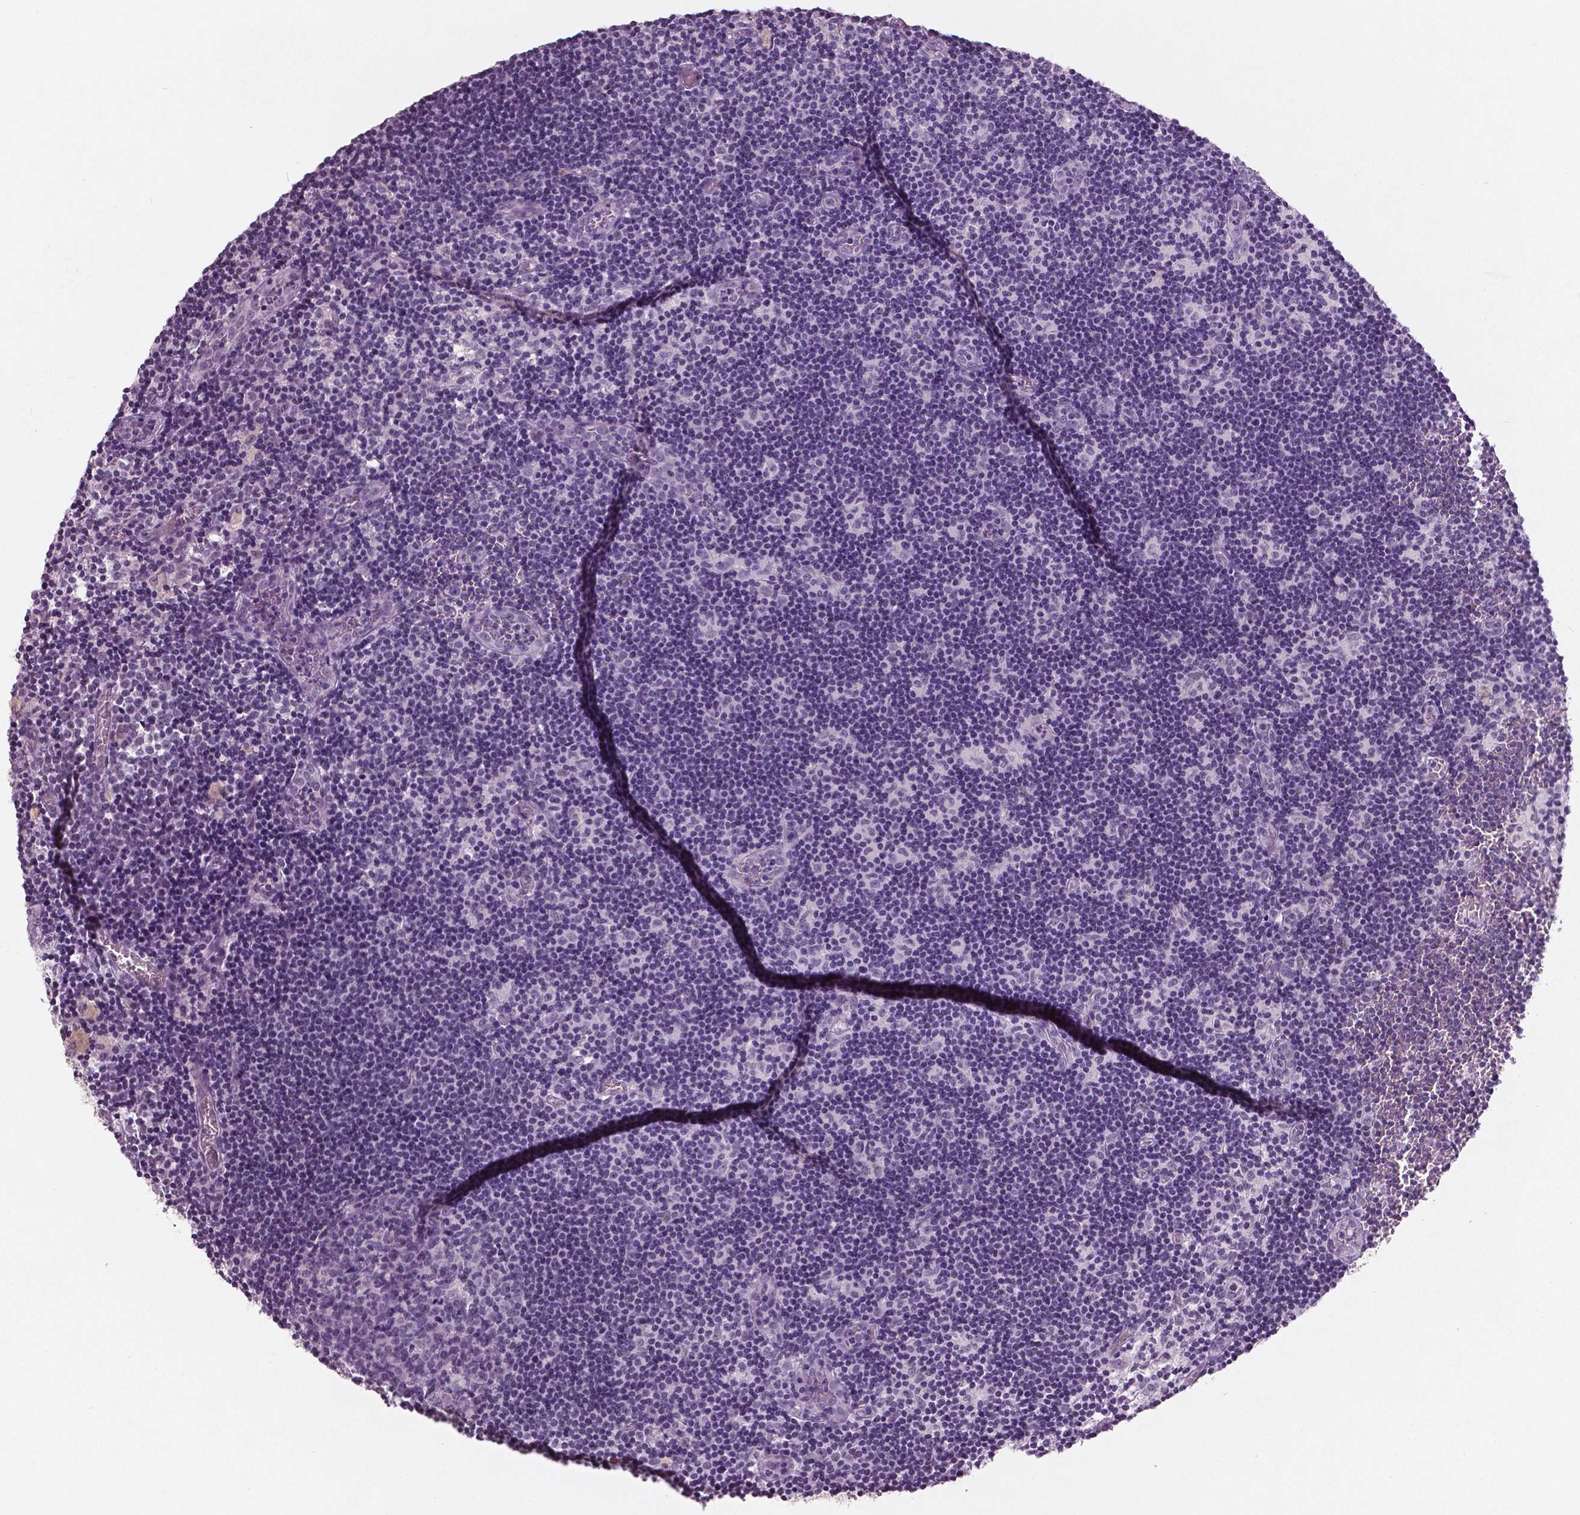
{"staining": {"intensity": "weak", "quantity": "<25%", "location": "nuclear"}, "tissue": "lymph node", "cell_type": "Germinal center cells", "image_type": "normal", "snomed": [{"axis": "morphology", "description": "Normal tissue, NOS"}, {"axis": "topography", "description": "Lymph node"}], "caption": "Immunohistochemistry of normal human lymph node demonstrates no expression in germinal center cells.", "gene": "BRD4", "patient": {"sex": "female", "age": 52}}